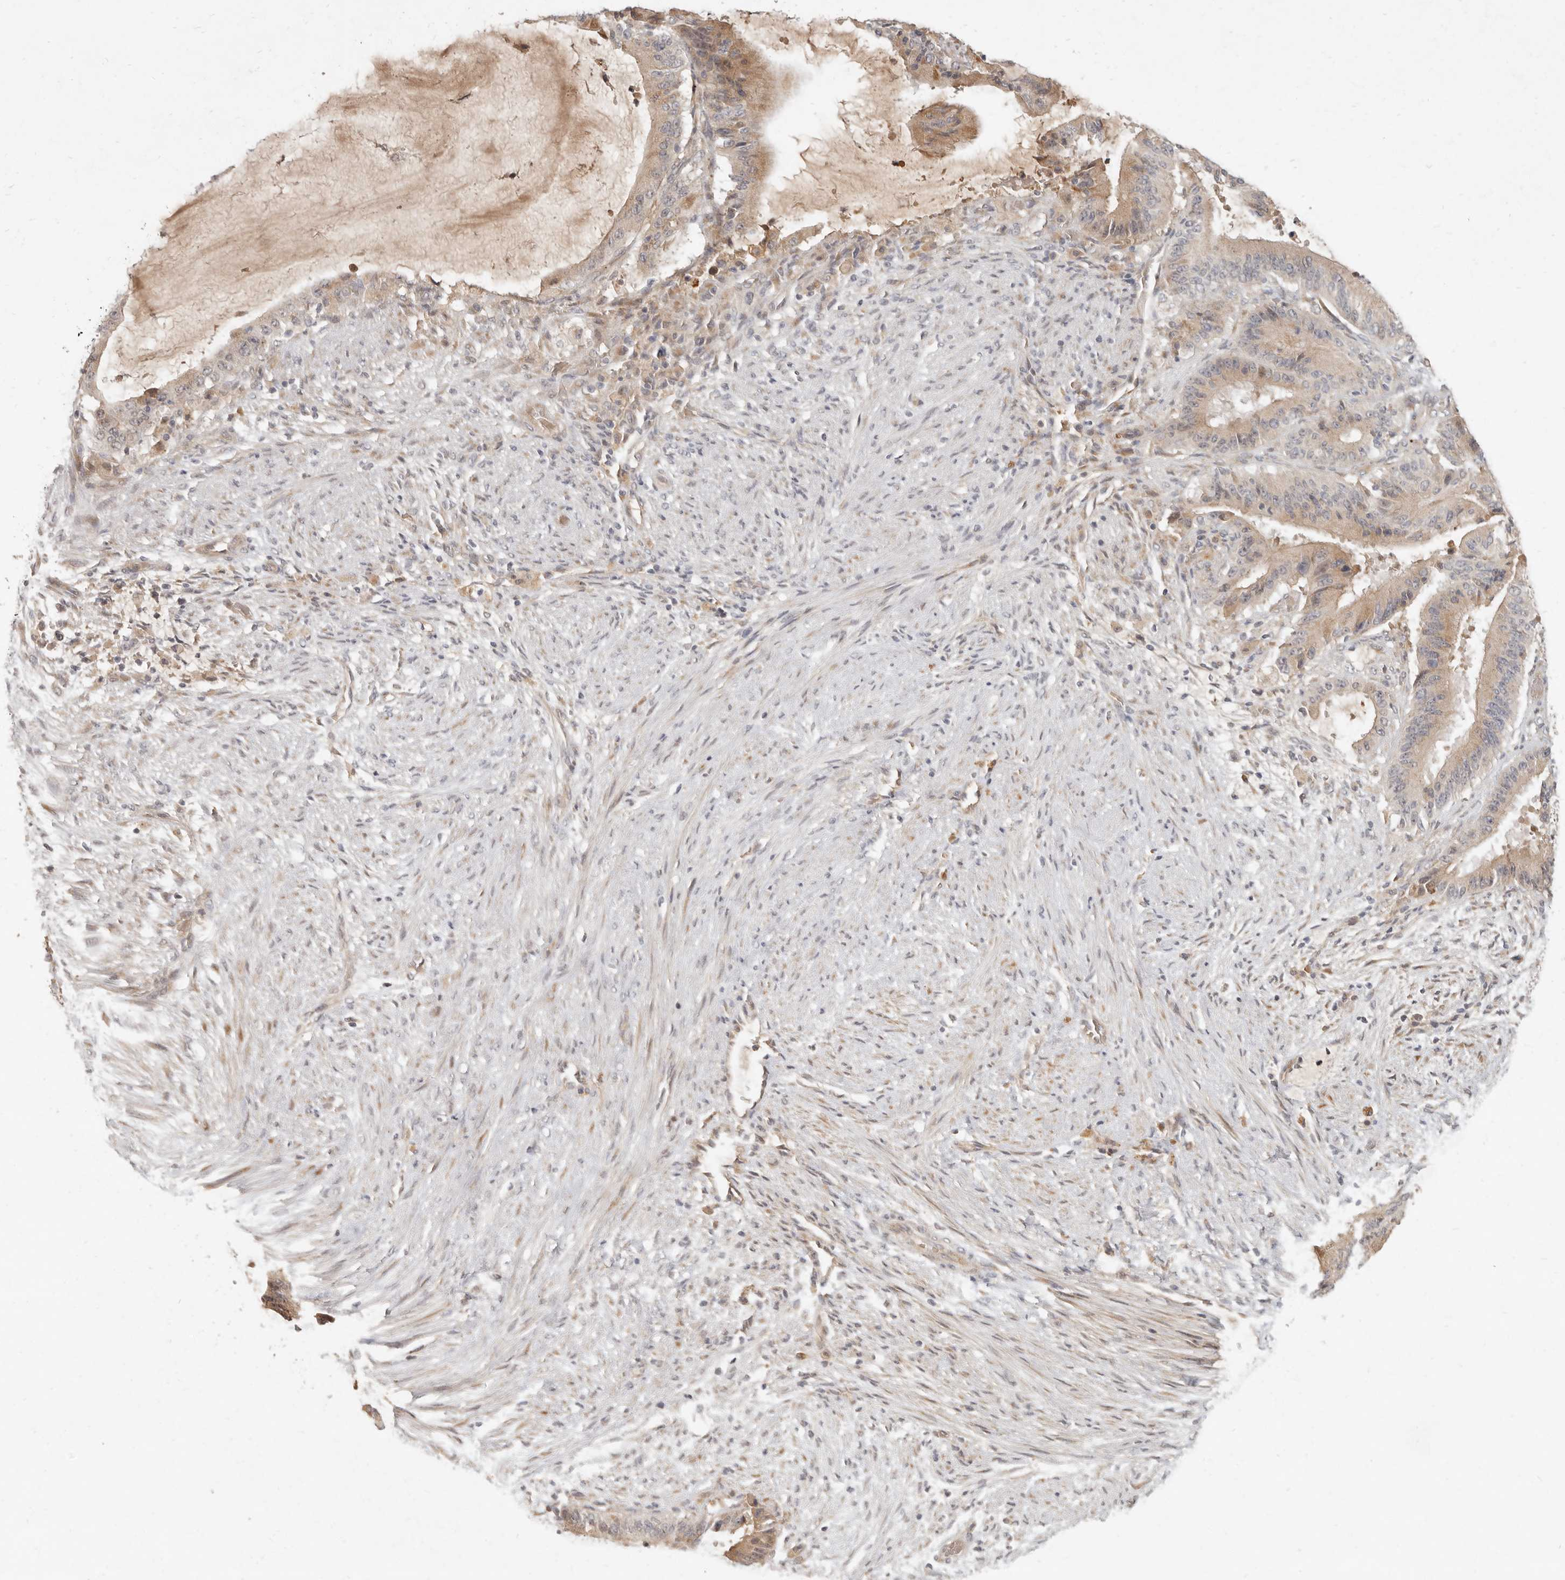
{"staining": {"intensity": "weak", "quantity": "25%-75%", "location": "cytoplasmic/membranous"}, "tissue": "liver cancer", "cell_type": "Tumor cells", "image_type": "cancer", "snomed": [{"axis": "morphology", "description": "Normal tissue, NOS"}, {"axis": "morphology", "description": "Cholangiocarcinoma"}, {"axis": "topography", "description": "Liver"}, {"axis": "topography", "description": "Peripheral nerve tissue"}], "caption": "Liver cholangiocarcinoma stained for a protein displays weak cytoplasmic/membranous positivity in tumor cells.", "gene": "UBXN11", "patient": {"sex": "female", "age": 73}}